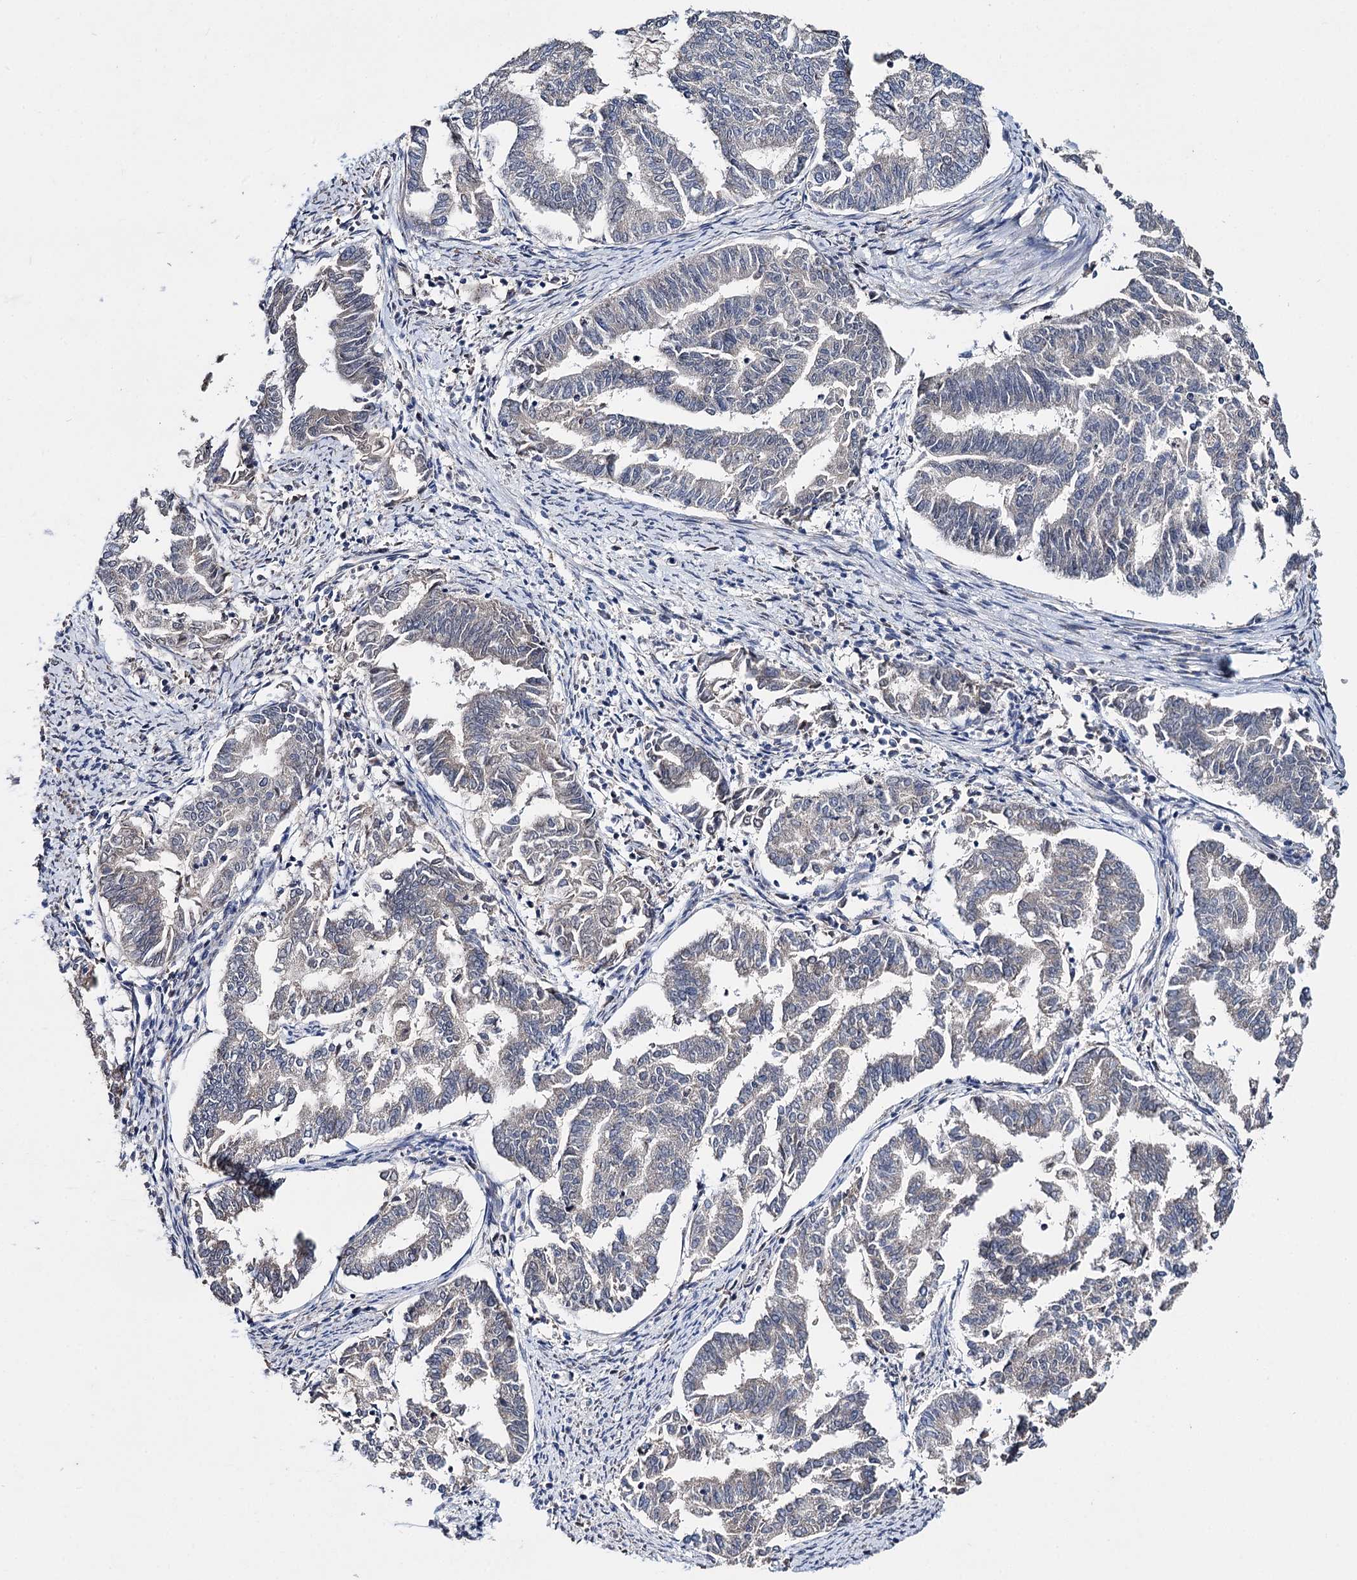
{"staining": {"intensity": "weak", "quantity": "<25%", "location": "cytoplasmic/membranous"}, "tissue": "endometrial cancer", "cell_type": "Tumor cells", "image_type": "cancer", "snomed": [{"axis": "morphology", "description": "Adenocarcinoma, NOS"}, {"axis": "topography", "description": "Endometrium"}], "caption": "High magnification brightfield microscopy of adenocarcinoma (endometrial) stained with DAB (3,3'-diaminobenzidine) (brown) and counterstained with hematoxylin (blue): tumor cells show no significant expression.", "gene": "CLPB", "patient": {"sex": "female", "age": 79}}